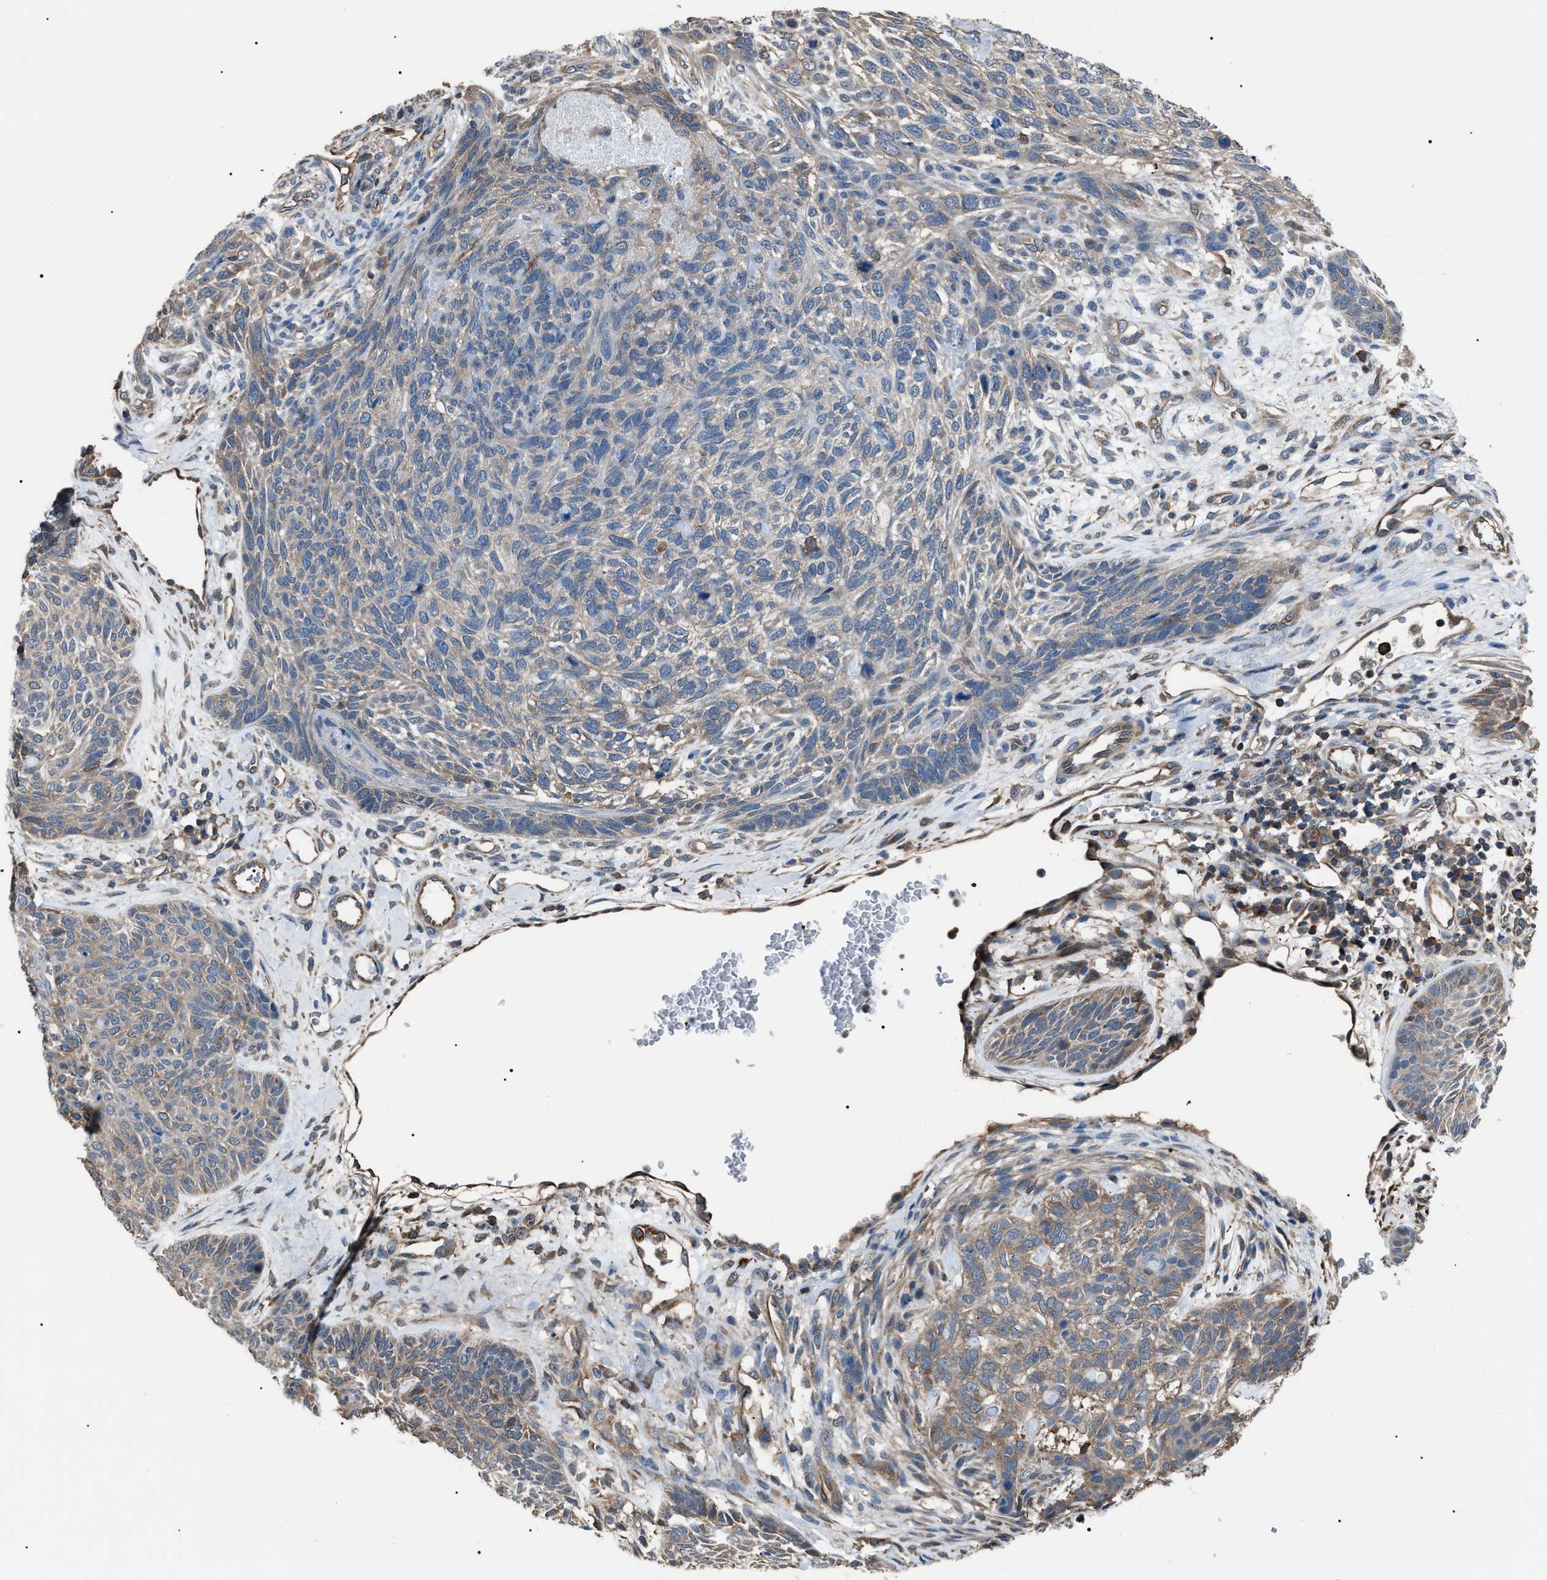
{"staining": {"intensity": "weak", "quantity": "<25%", "location": "cytoplasmic/membranous"}, "tissue": "skin cancer", "cell_type": "Tumor cells", "image_type": "cancer", "snomed": [{"axis": "morphology", "description": "Basal cell carcinoma"}, {"axis": "topography", "description": "Skin"}], "caption": "The photomicrograph demonstrates no staining of tumor cells in basal cell carcinoma (skin).", "gene": "PDCD5", "patient": {"sex": "male", "age": 55}}